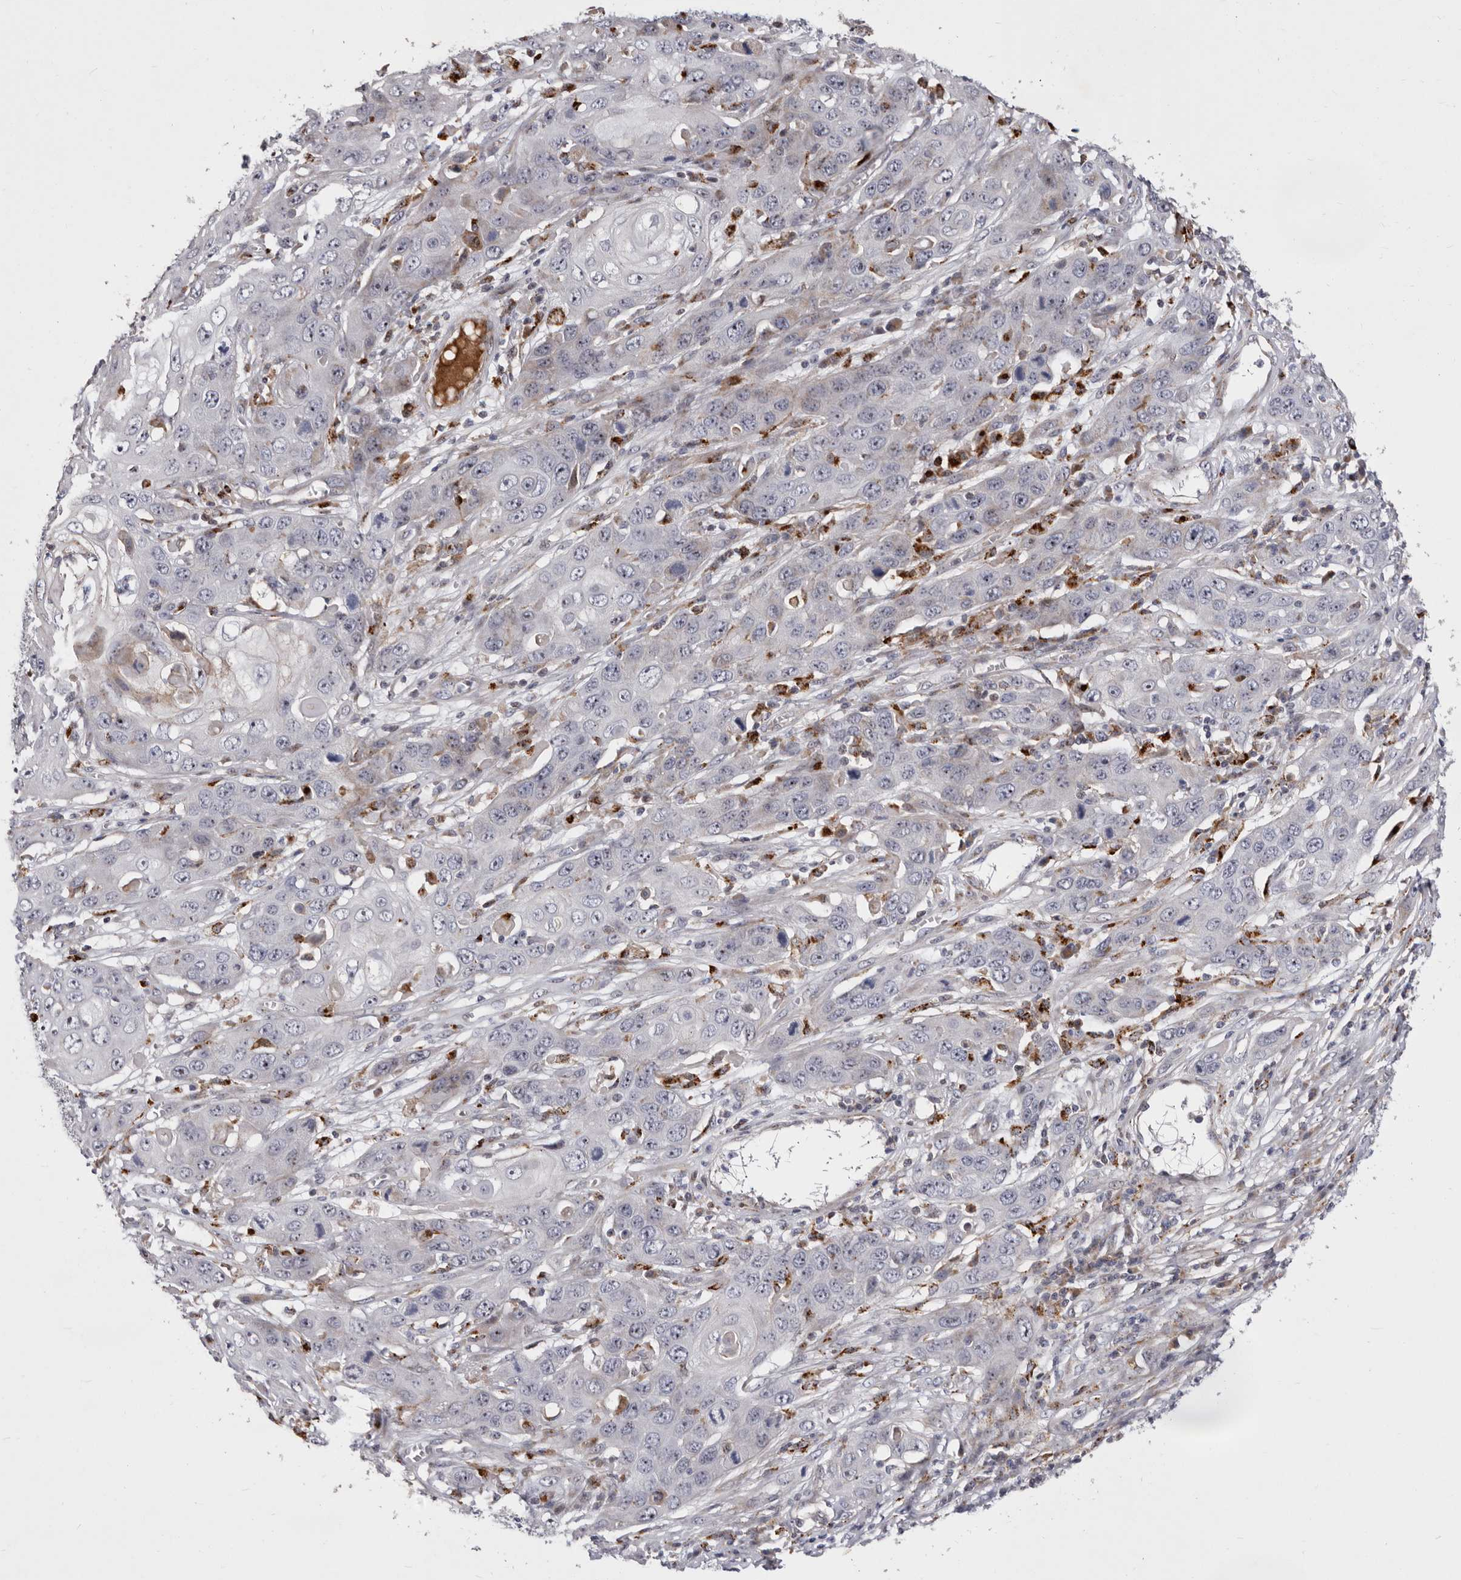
{"staining": {"intensity": "negative", "quantity": "none", "location": "none"}, "tissue": "skin cancer", "cell_type": "Tumor cells", "image_type": "cancer", "snomed": [{"axis": "morphology", "description": "Squamous cell carcinoma, NOS"}, {"axis": "topography", "description": "Skin"}], "caption": "Tumor cells show no significant positivity in skin cancer.", "gene": "NUBPL", "patient": {"sex": "male", "age": 55}}